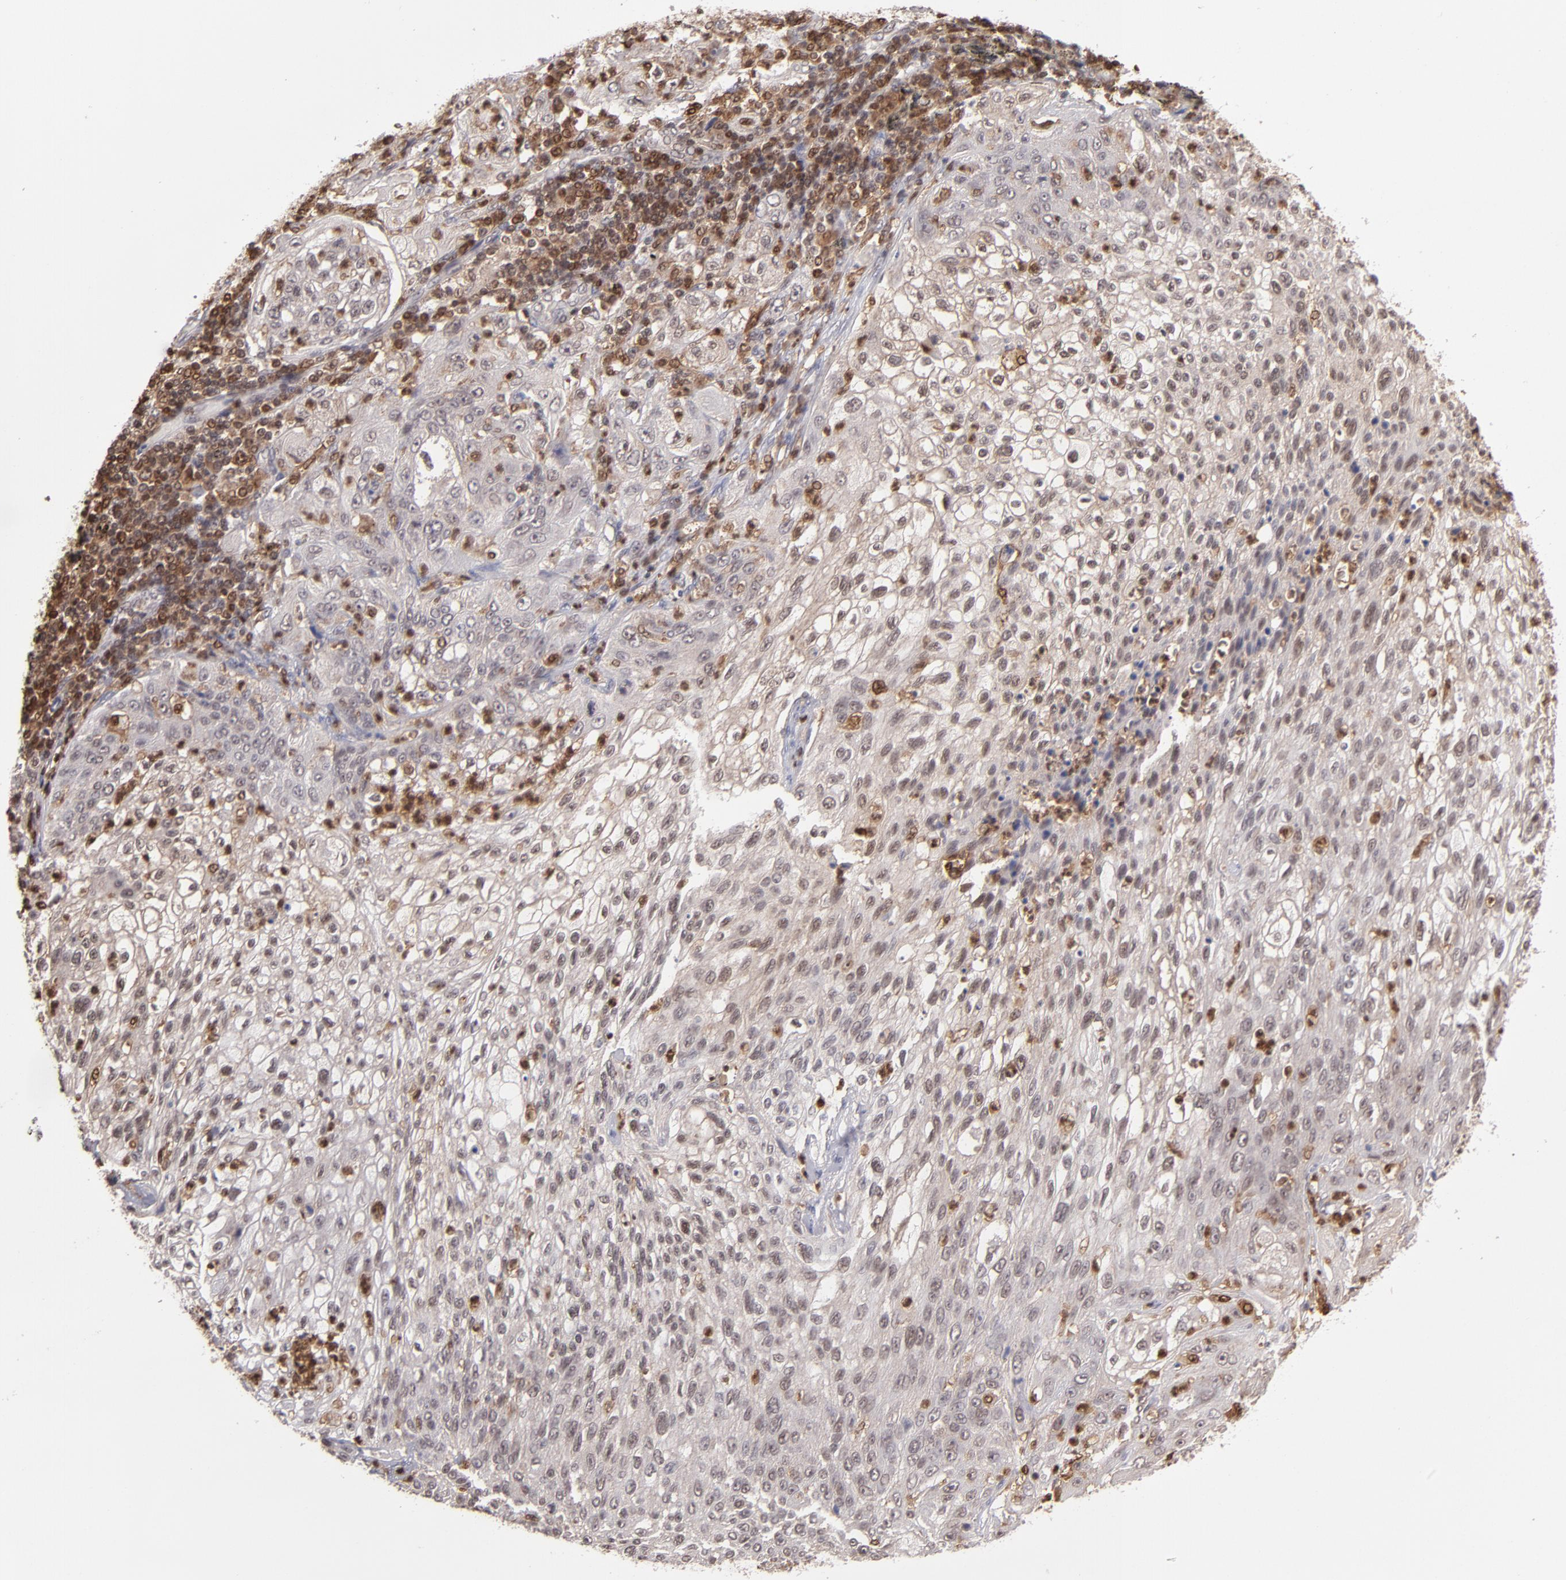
{"staining": {"intensity": "weak", "quantity": "25%-75%", "location": "cytoplasmic/membranous,nuclear"}, "tissue": "lung cancer", "cell_type": "Tumor cells", "image_type": "cancer", "snomed": [{"axis": "morphology", "description": "Inflammation, NOS"}, {"axis": "morphology", "description": "Squamous cell carcinoma, NOS"}, {"axis": "topography", "description": "Lymph node"}, {"axis": "topography", "description": "Soft tissue"}, {"axis": "topography", "description": "Lung"}], "caption": "This is a histology image of immunohistochemistry staining of lung squamous cell carcinoma, which shows weak staining in the cytoplasmic/membranous and nuclear of tumor cells.", "gene": "GRB2", "patient": {"sex": "male", "age": 66}}